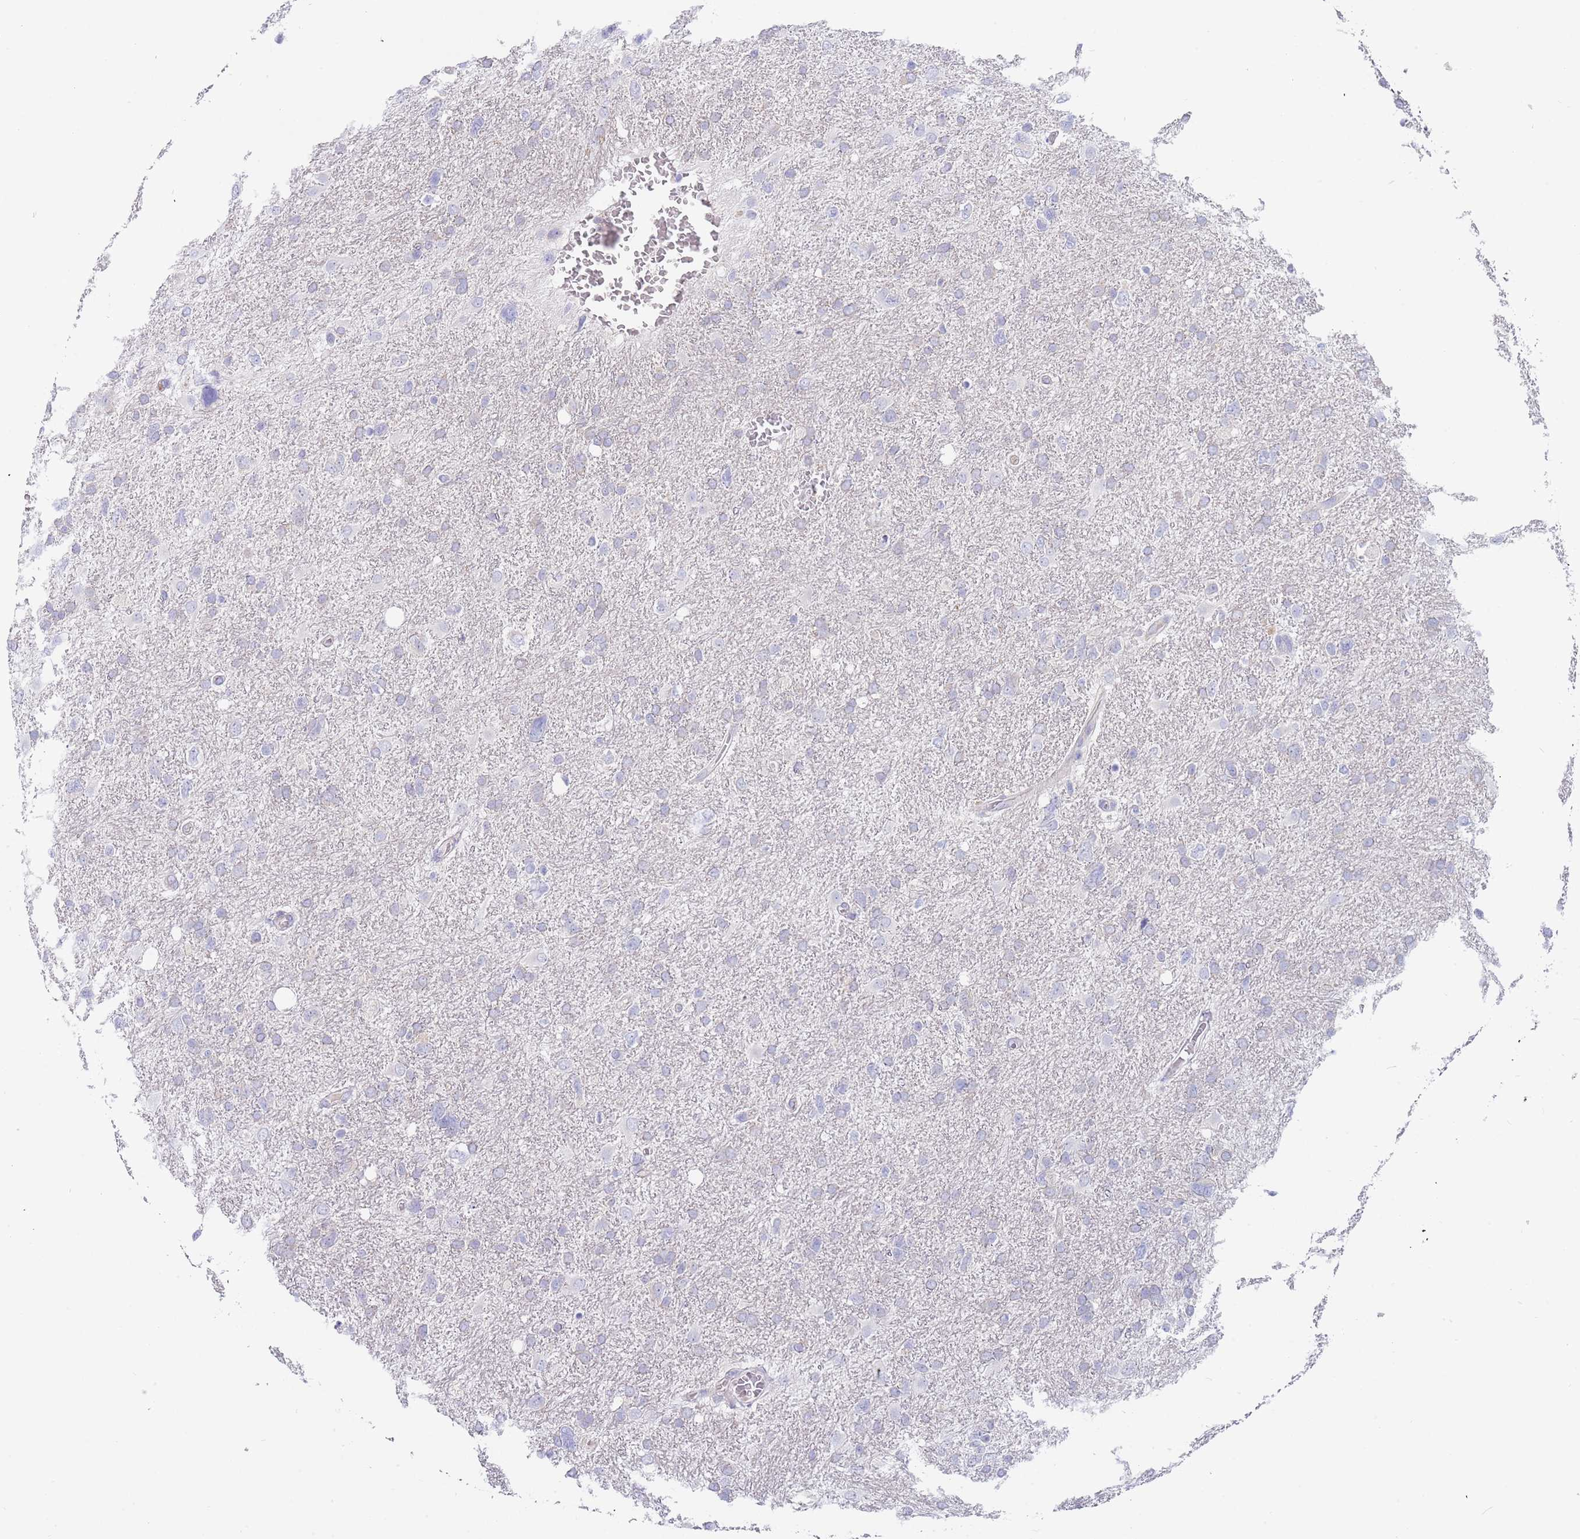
{"staining": {"intensity": "negative", "quantity": "none", "location": "none"}, "tissue": "glioma", "cell_type": "Tumor cells", "image_type": "cancer", "snomed": [{"axis": "morphology", "description": "Glioma, malignant, High grade"}, {"axis": "topography", "description": "Brain"}], "caption": "A histopathology image of high-grade glioma (malignant) stained for a protein displays no brown staining in tumor cells.", "gene": "TYW1", "patient": {"sex": "male", "age": 61}}